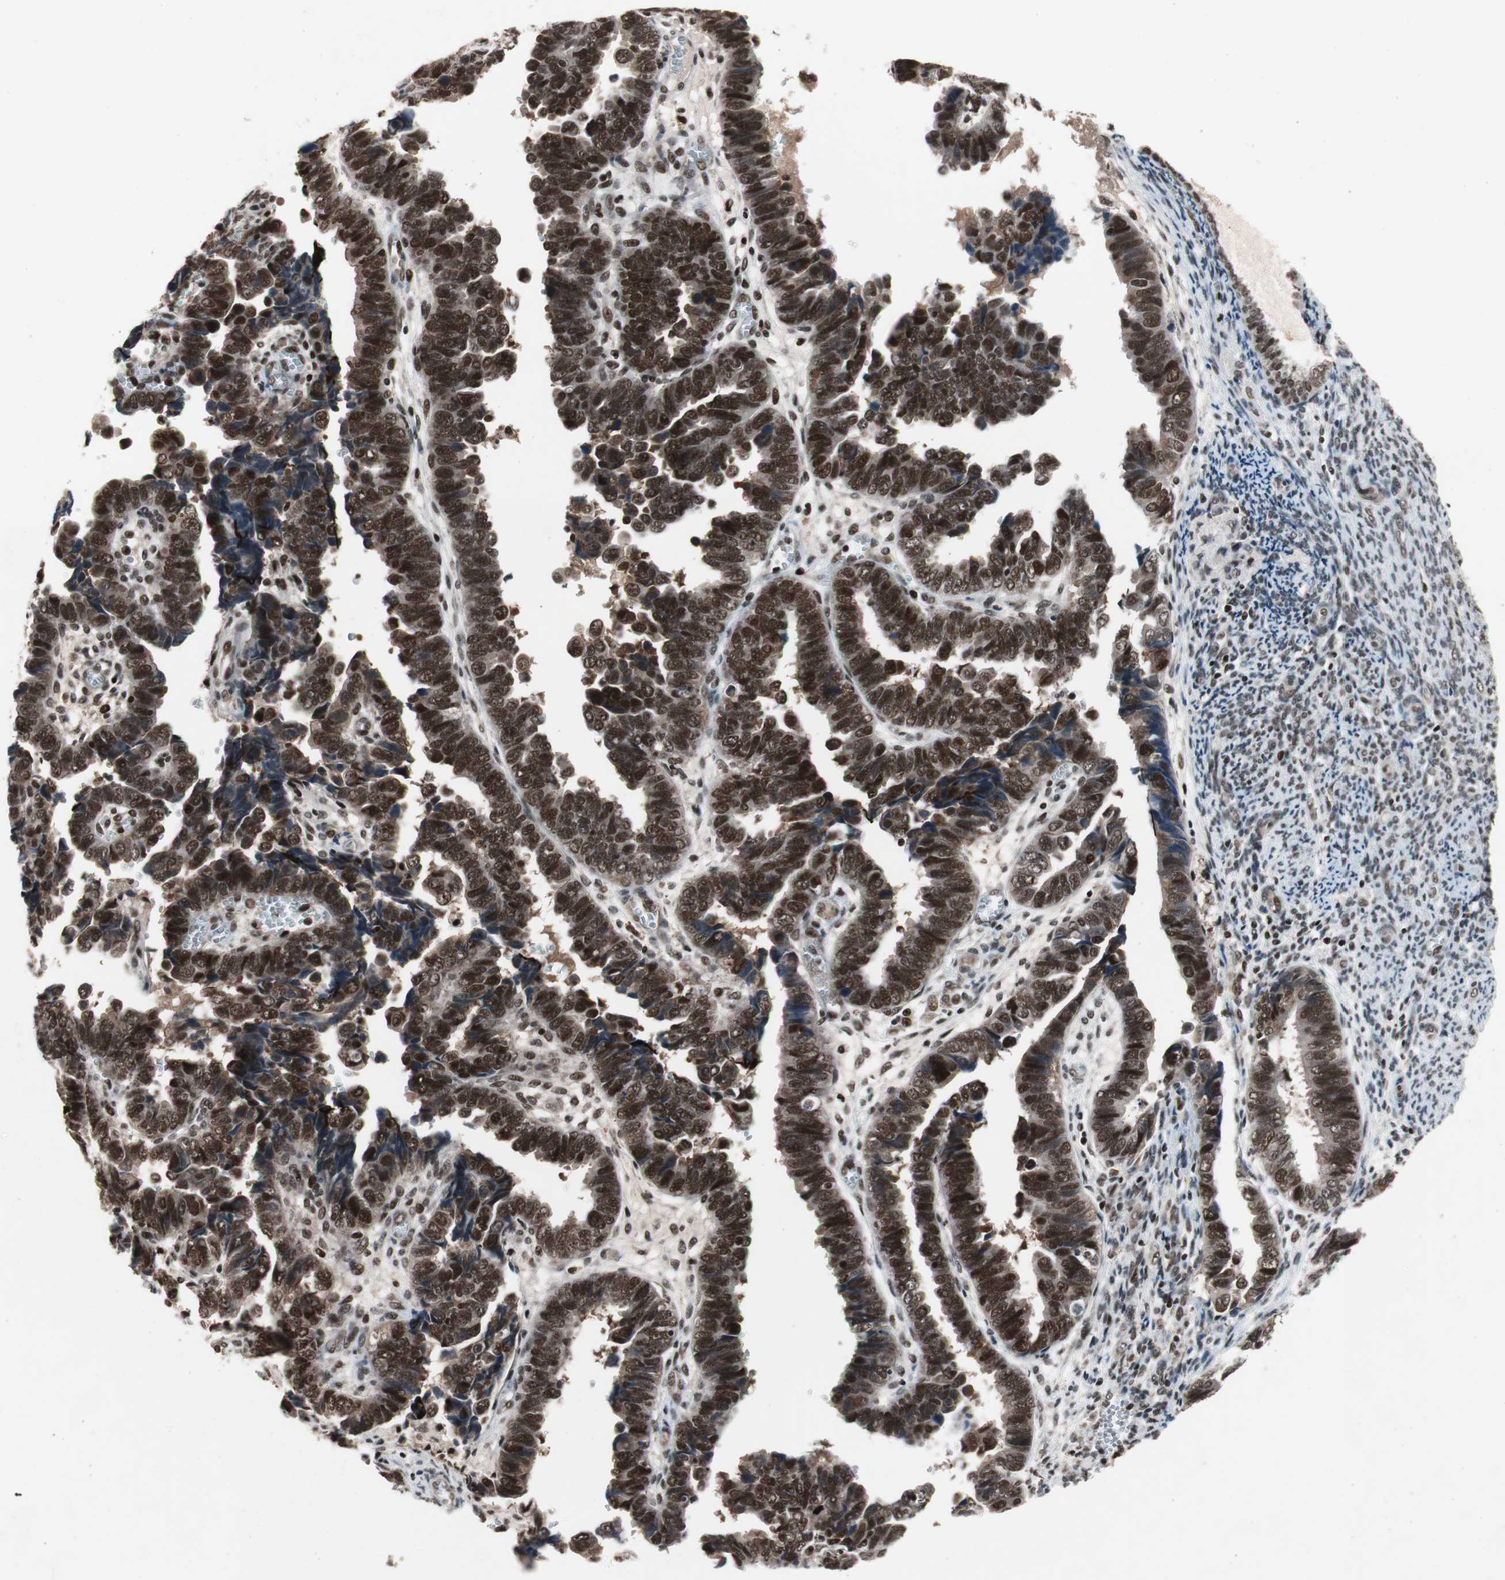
{"staining": {"intensity": "strong", "quantity": ">75%", "location": "cytoplasmic/membranous,nuclear"}, "tissue": "endometrial cancer", "cell_type": "Tumor cells", "image_type": "cancer", "snomed": [{"axis": "morphology", "description": "Adenocarcinoma, NOS"}, {"axis": "topography", "description": "Endometrium"}], "caption": "Immunohistochemistry of adenocarcinoma (endometrial) demonstrates high levels of strong cytoplasmic/membranous and nuclear staining in about >75% of tumor cells.", "gene": "RPA1", "patient": {"sex": "female", "age": 75}}